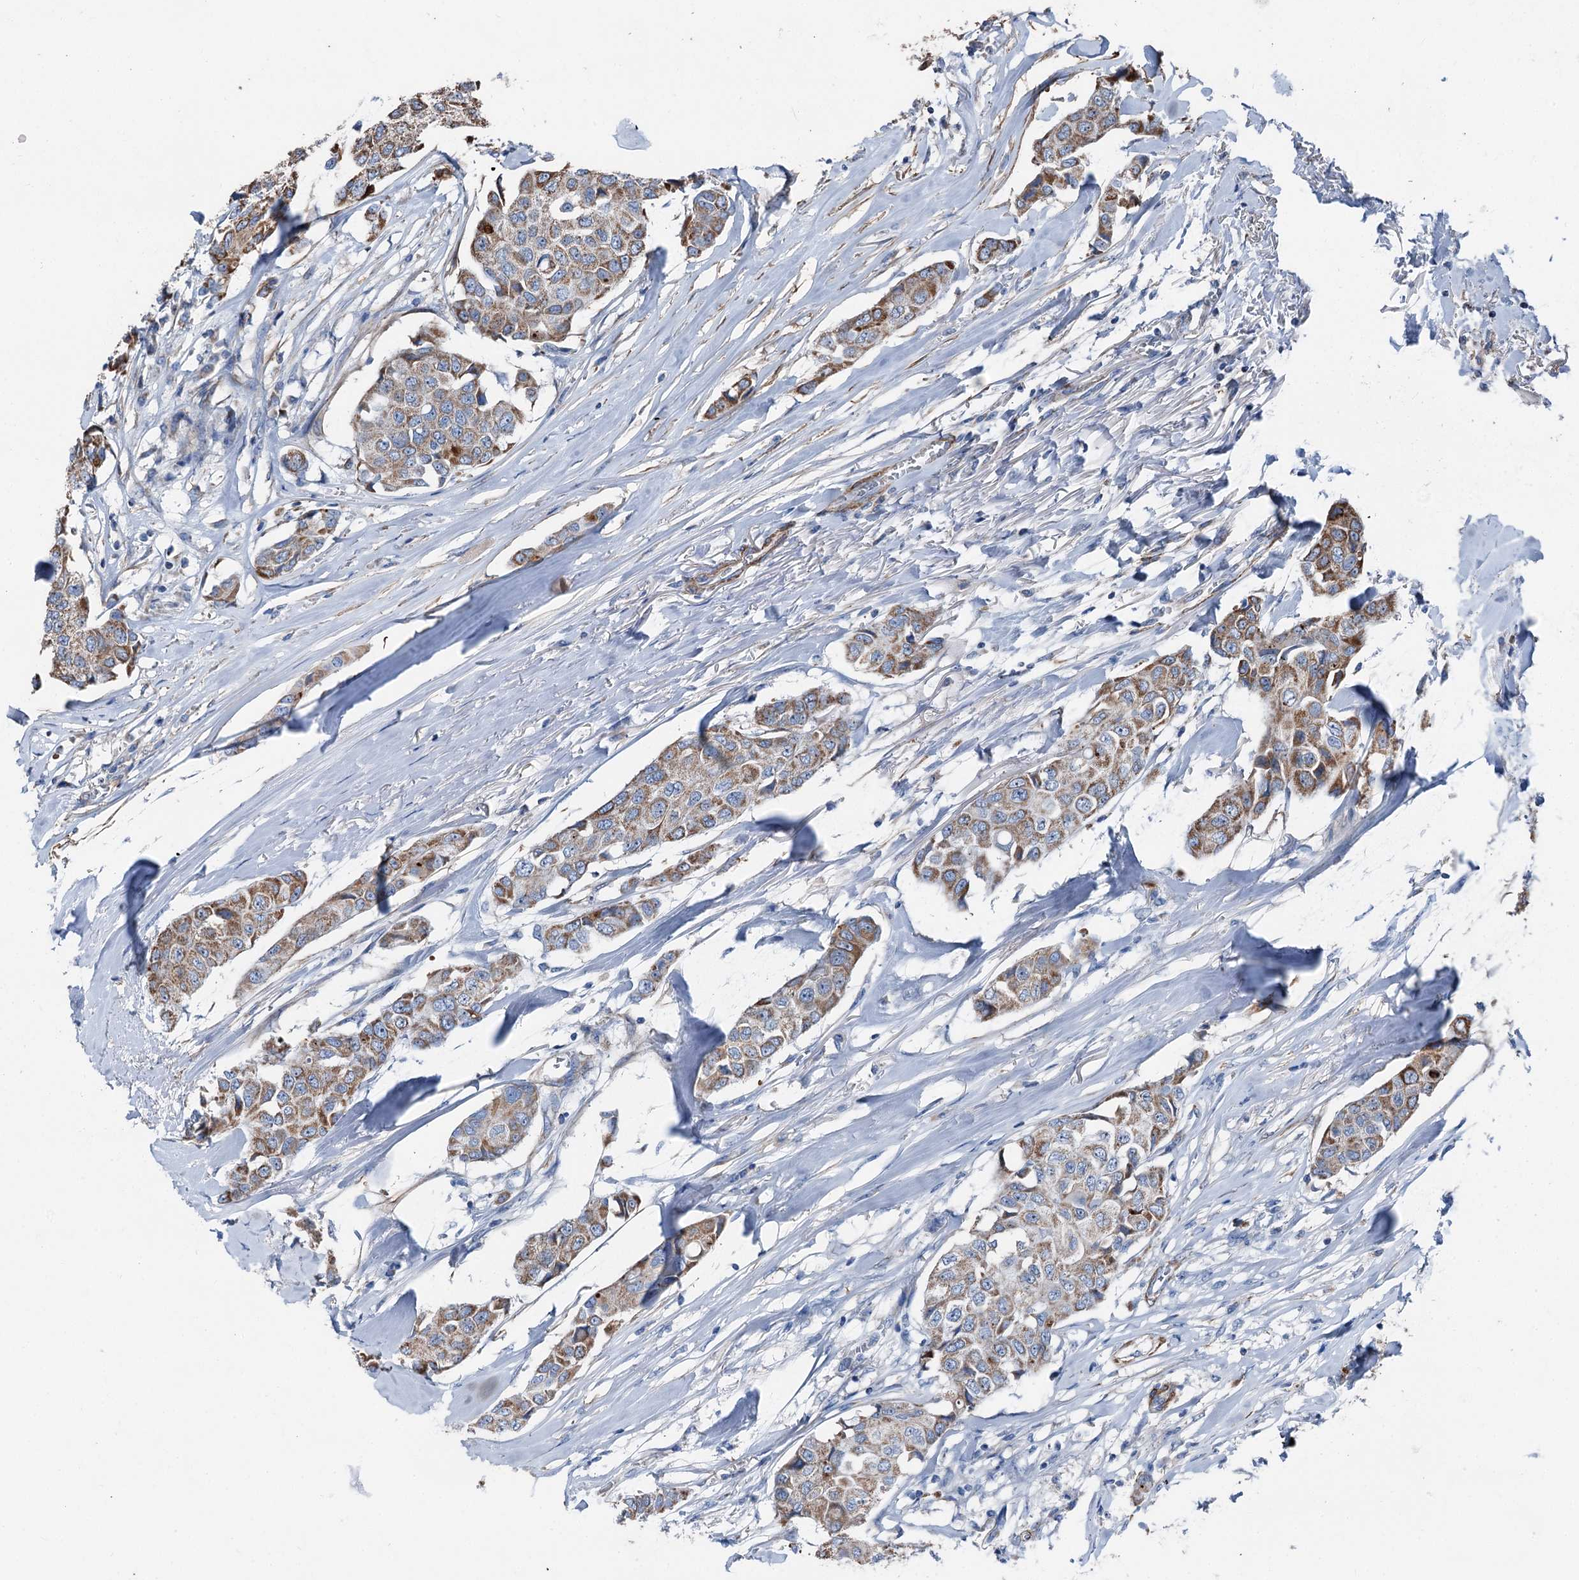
{"staining": {"intensity": "moderate", "quantity": ">75%", "location": "cytoplasmic/membranous"}, "tissue": "breast cancer", "cell_type": "Tumor cells", "image_type": "cancer", "snomed": [{"axis": "morphology", "description": "Duct carcinoma"}, {"axis": "topography", "description": "Breast"}], "caption": "Approximately >75% of tumor cells in invasive ductal carcinoma (breast) reveal moderate cytoplasmic/membranous protein staining as visualized by brown immunohistochemical staining.", "gene": "DDIAS", "patient": {"sex": "female", "age": 80}}